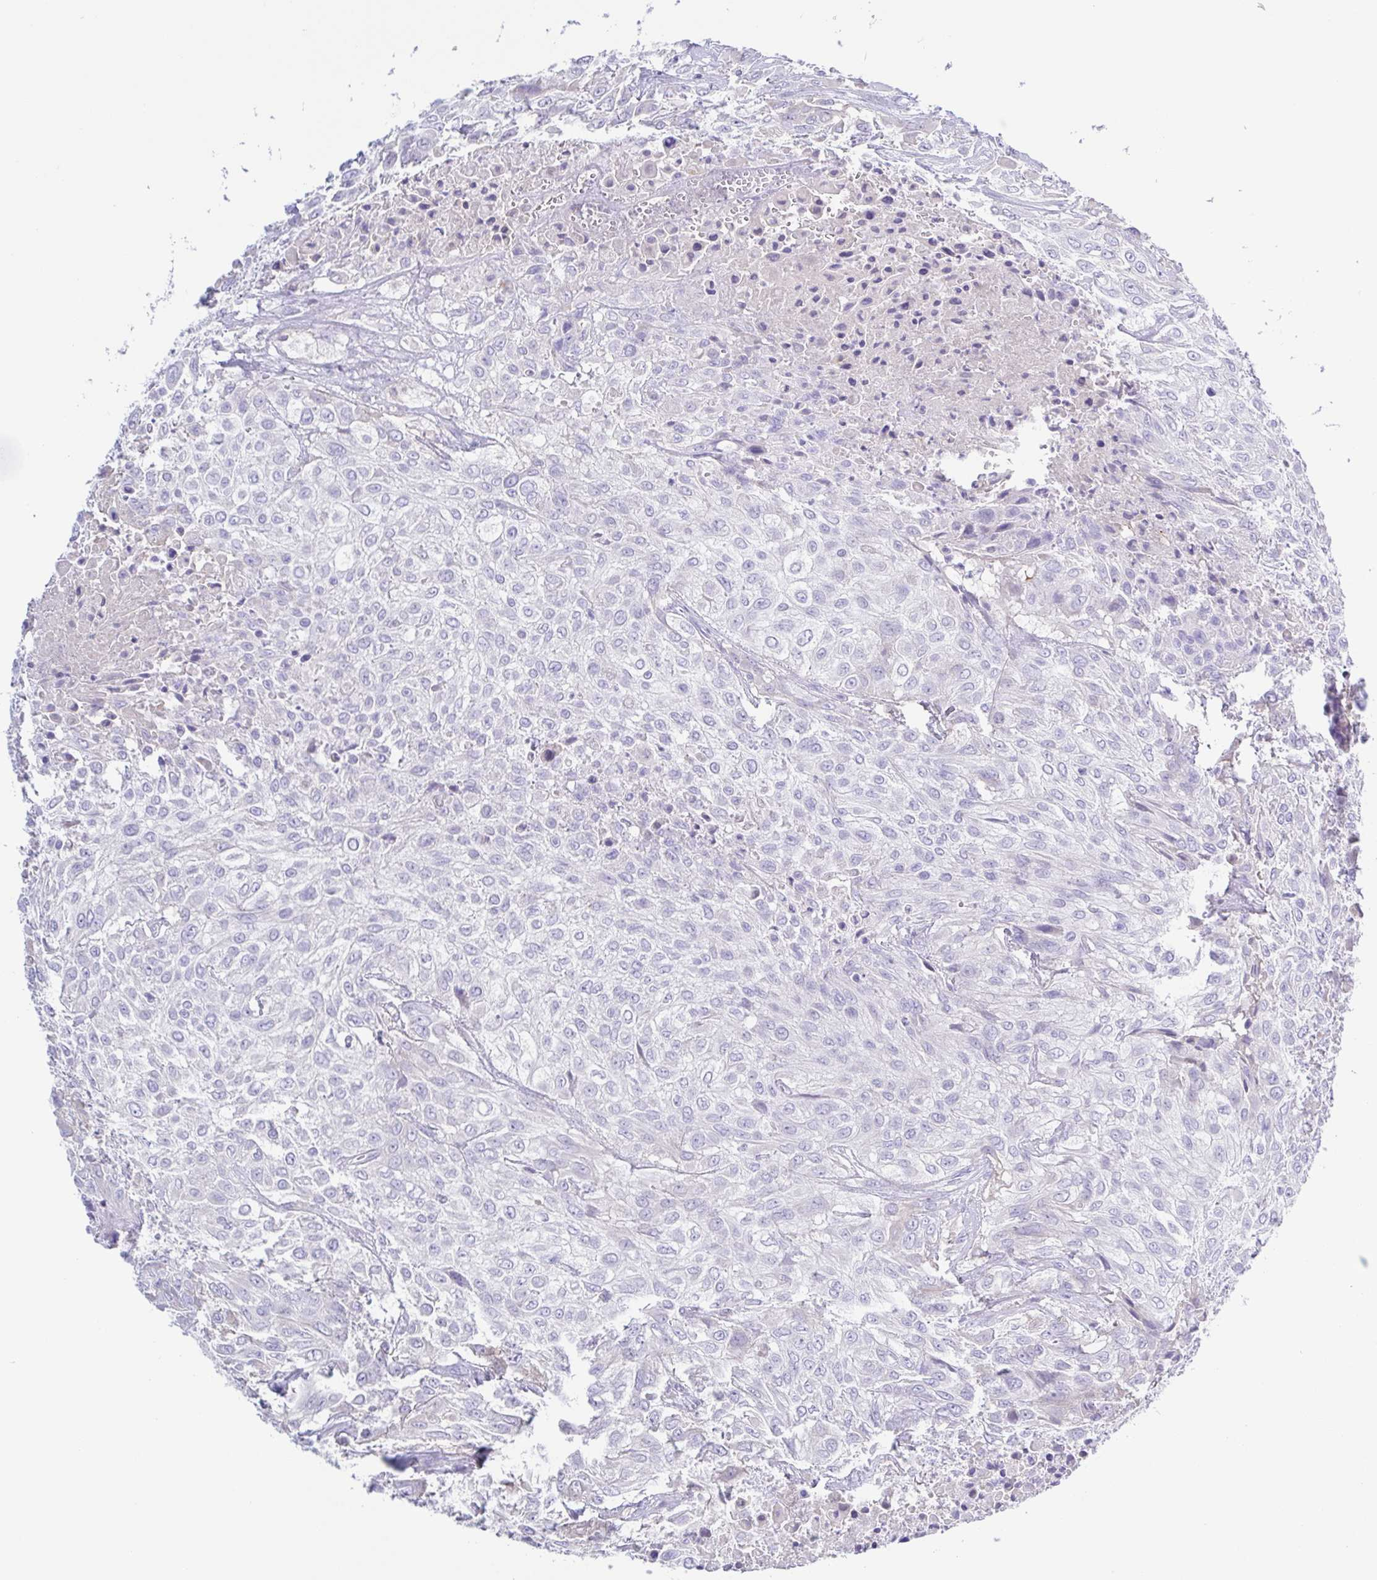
{"staining": {"intensity": "negative", "quantity": "none", "location": "none"}, "tissue": "urothelial cancer", "cell_type": "Tumor cells", "image_type": "cancer", "snomed": [{"axis": "morphology", "description": "Urothelial carcinoma, High grade"}, {"axis": "topography", "description": "Urinary bladder"}], "caption": "This is an immunohistochemistry (IHC) micrograph of human high-grade urothelial carcinoma. There is no expression in tumor cells.", "gene": "A1BG", "patient": {"sex": "male", "age": 57}}